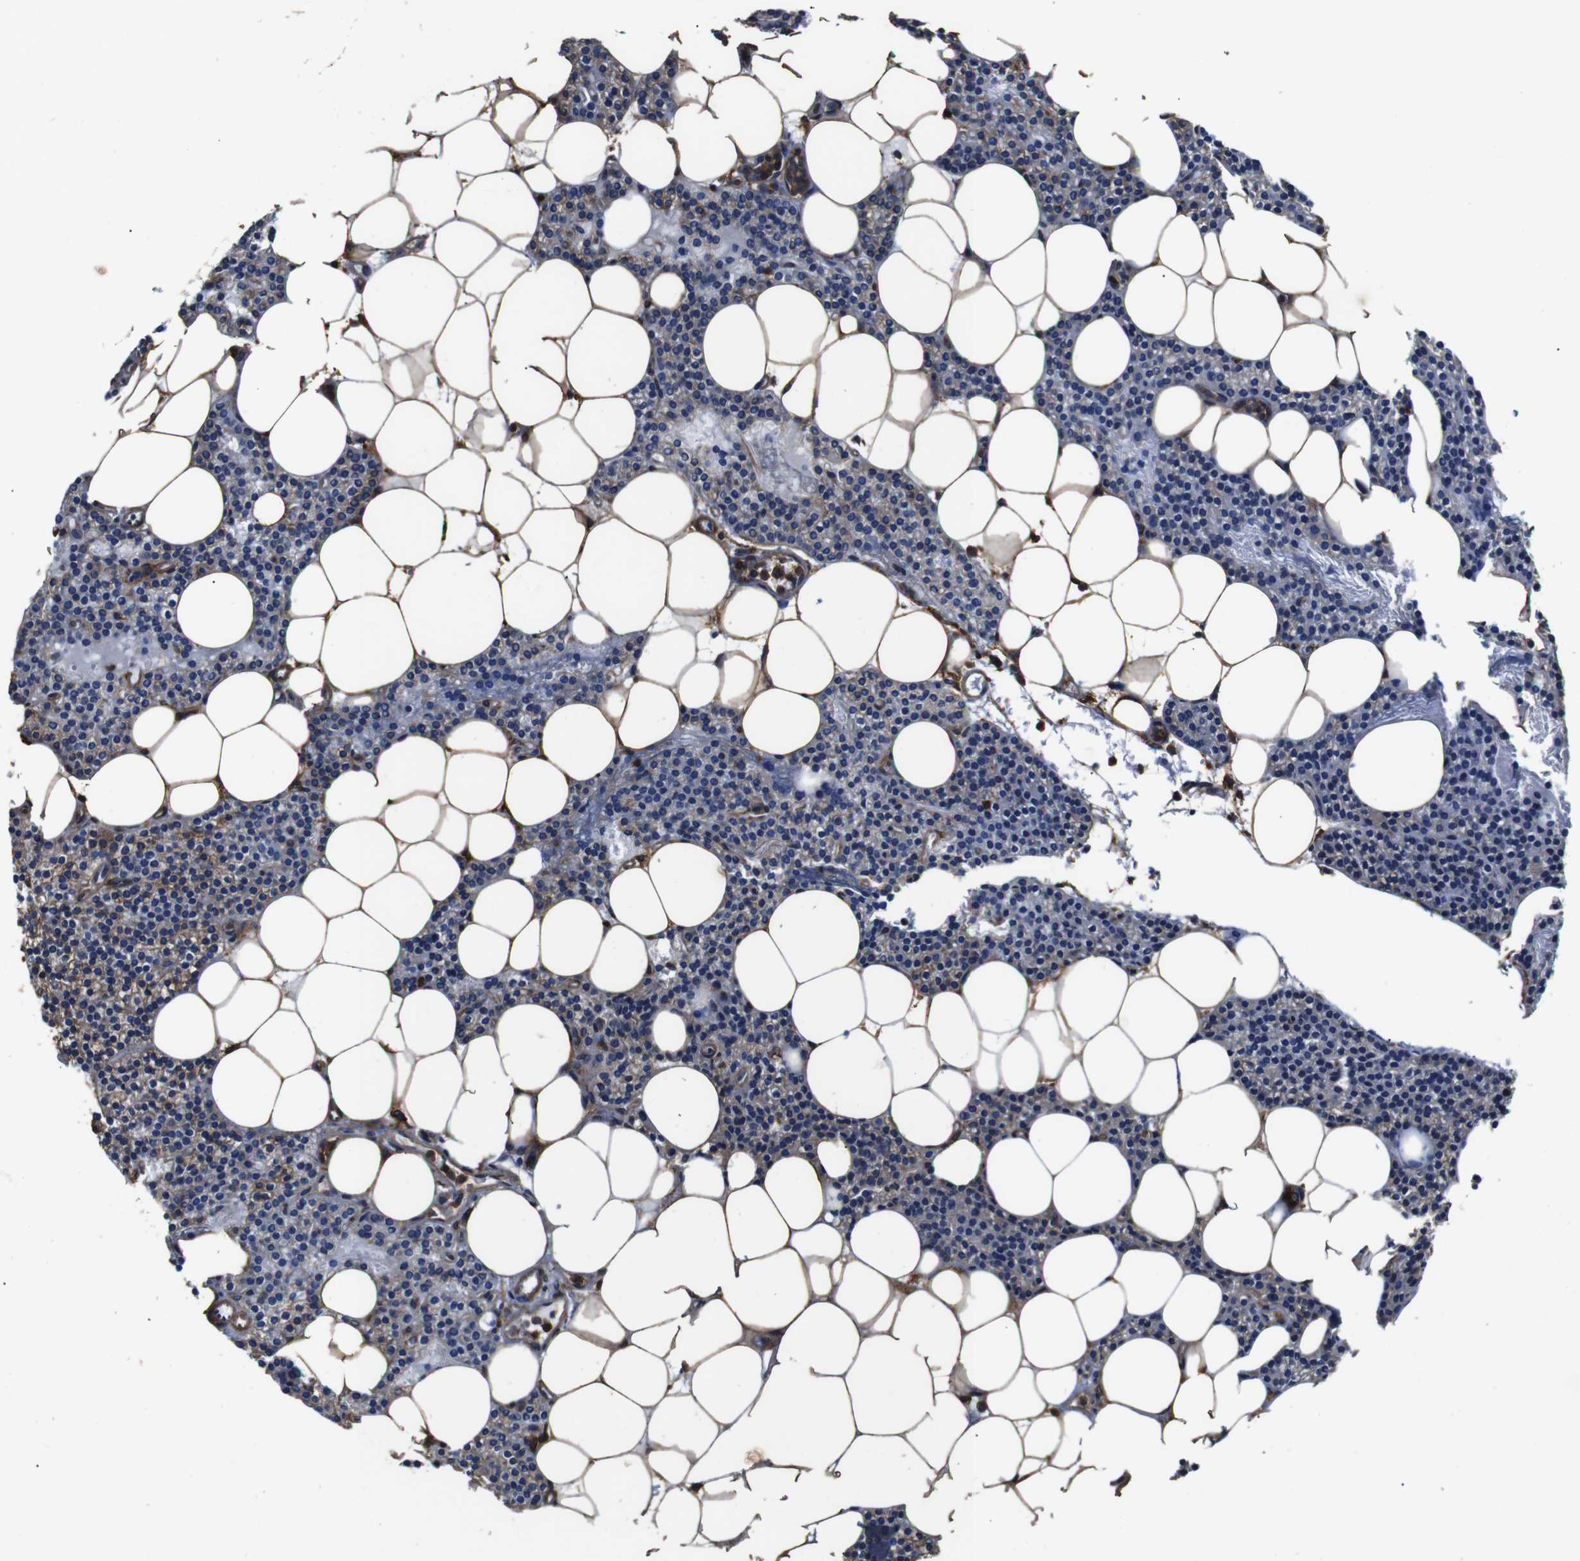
{"staining": {"intensity": "weak", "quantity": "25%-75%", "location": "cytoplasmic/membranous"}, "tissue": "parathyroid gland", "cell_type": "Glandular cells", "image_type": "normal", "snomed": [{"axis": "morphology", "description": "Normal tissue, NOS"}, {"axis": "morphology", "description": "Adenoma, NOS"}, {"axis": "topography", "description": "Parathyroid gland"}], "caption": "Parathyroid gland stained with a brown dye reveals weak cytoplasmic/membranous positive expression in about 25%-75% of glandular cells.", "gene": "PI4KA", "patient": {"sex": "female", "age": 51}}